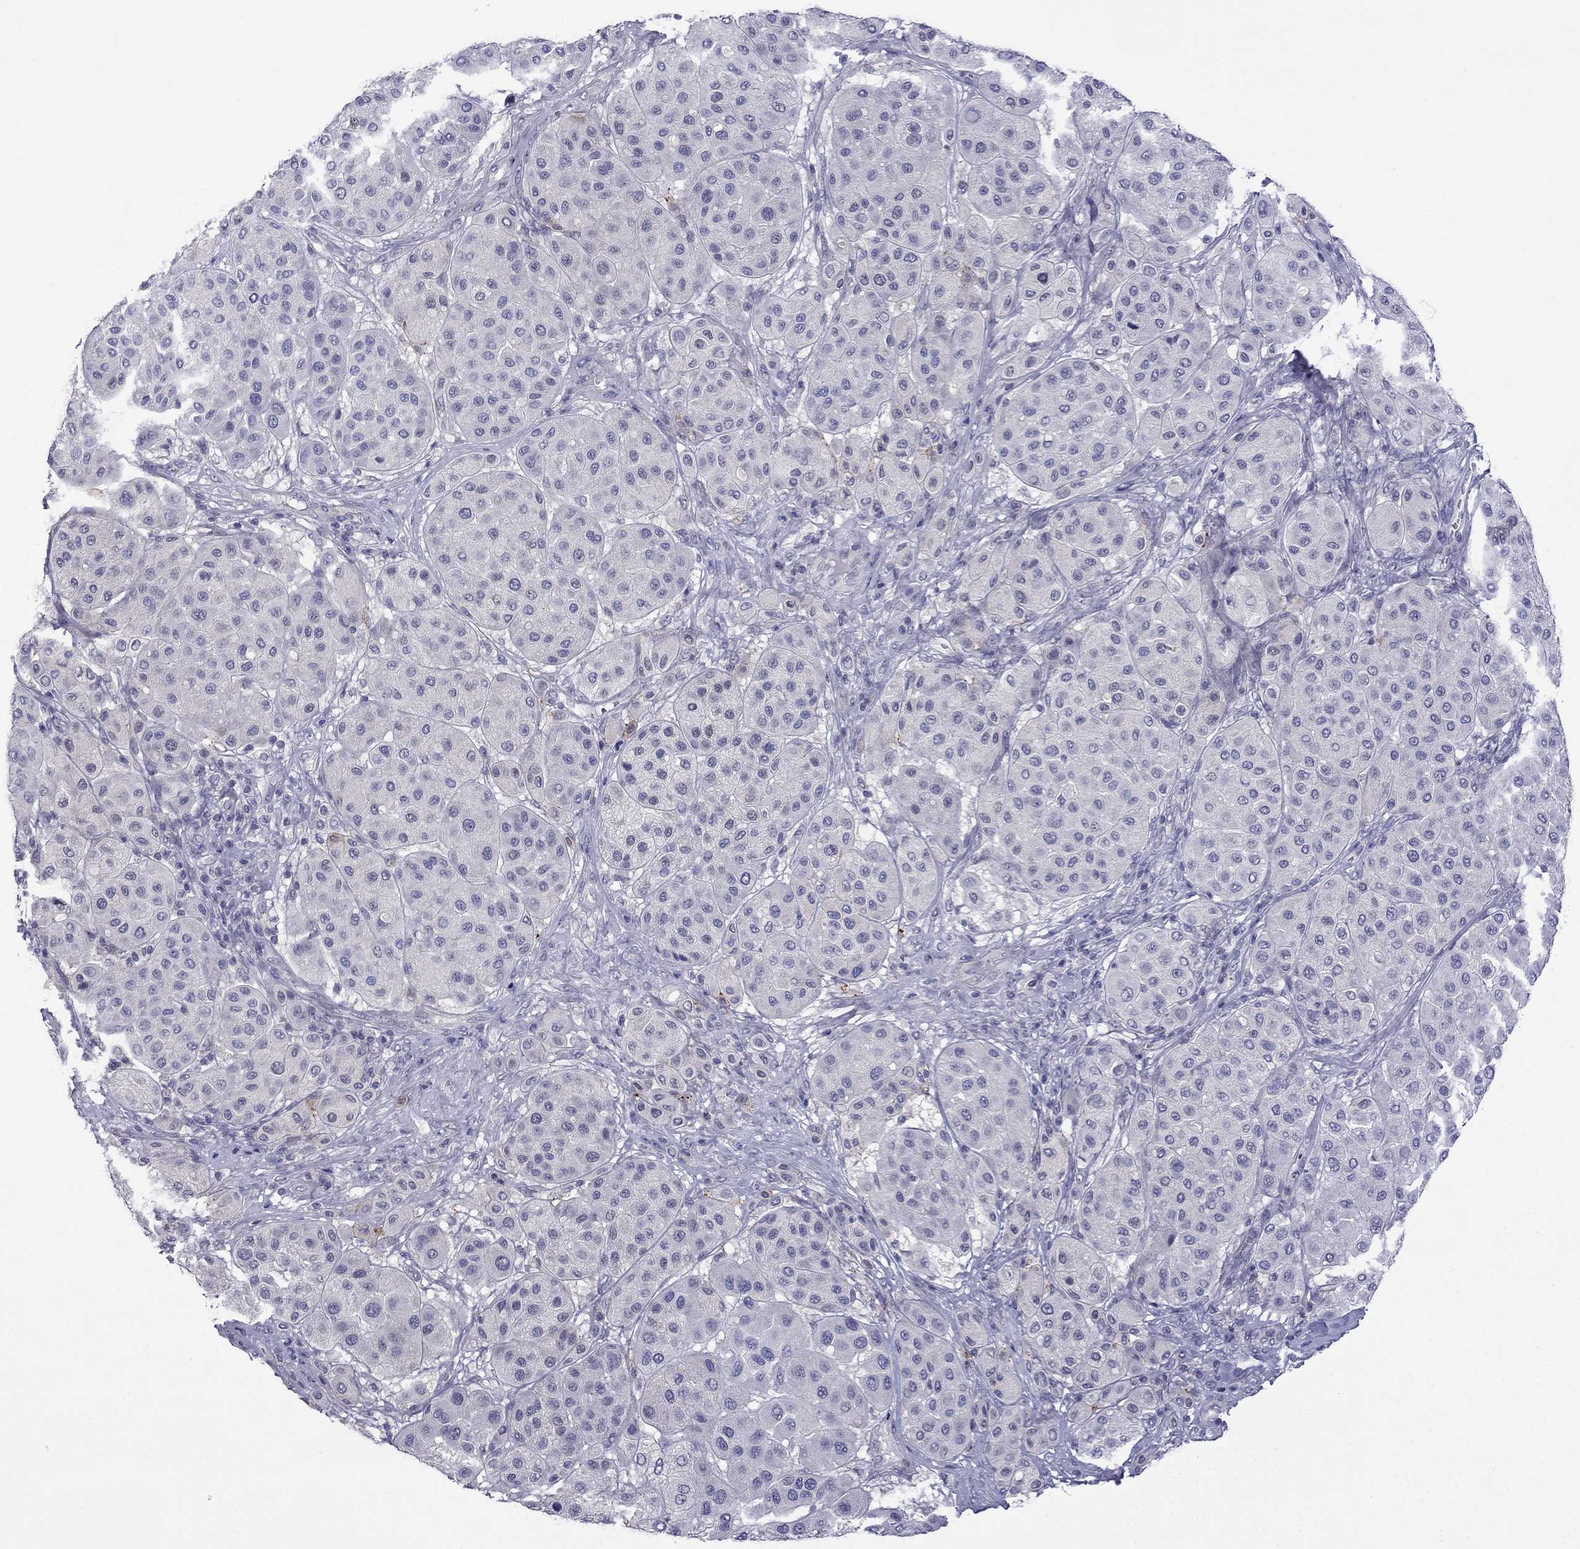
{"staining": {"intensity": "negative", "quantity": "none", "location": "none"}, "tissue": "melanoma", "cell_type": "Tumor cells", "image_type": "cancer", "snomed": [{"axis": "morphology", "description": "Malignant melanoma, Metastatic site"}, {"axis": "topography", "description": "Smooth muscle"}], "caption": "Tumor cells show no significant protein staining in melanoma.", "gene": "PRR18", "patient": {"sex": "male", "age": 41}}